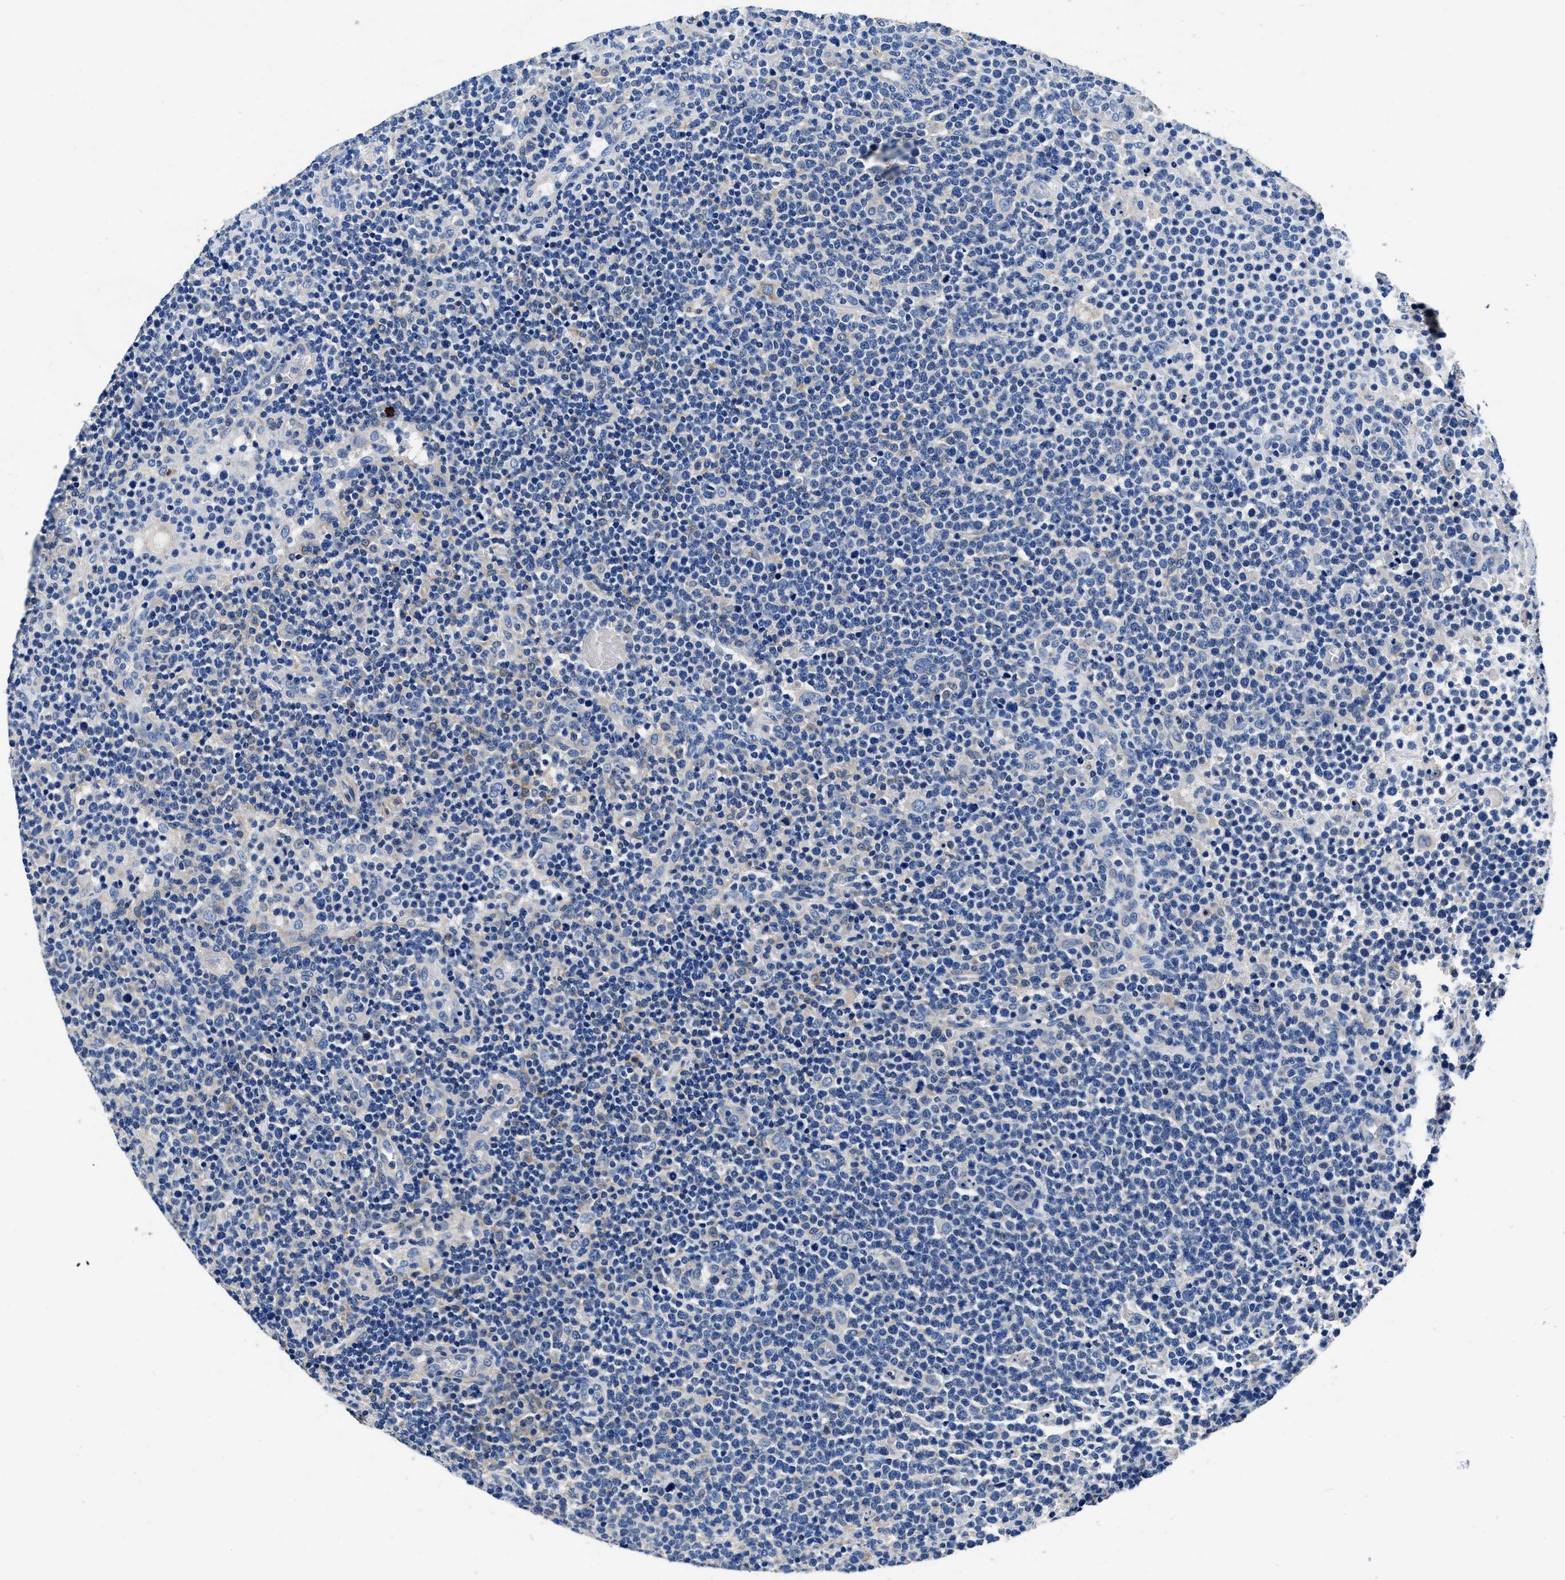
{"staining": {"intensity": "negative", "quantity": "none", "location": "none"}, "tissue": "lymphoma", "cell_type": "Tumor cells", "image_type": "cancer", "snomed": [{"axis": "morphology", "description": "Malignant lymphoma, non-Hodgkin's type, High grade"}, {"axis": "topography", "description": "Lymph node"}], "caption": "Lymphoma was stained to show a protein in brown. There is no significant staining in tumor cells.", "gene": "NEU1", "patient": {"sex": "male", "age": 61}}